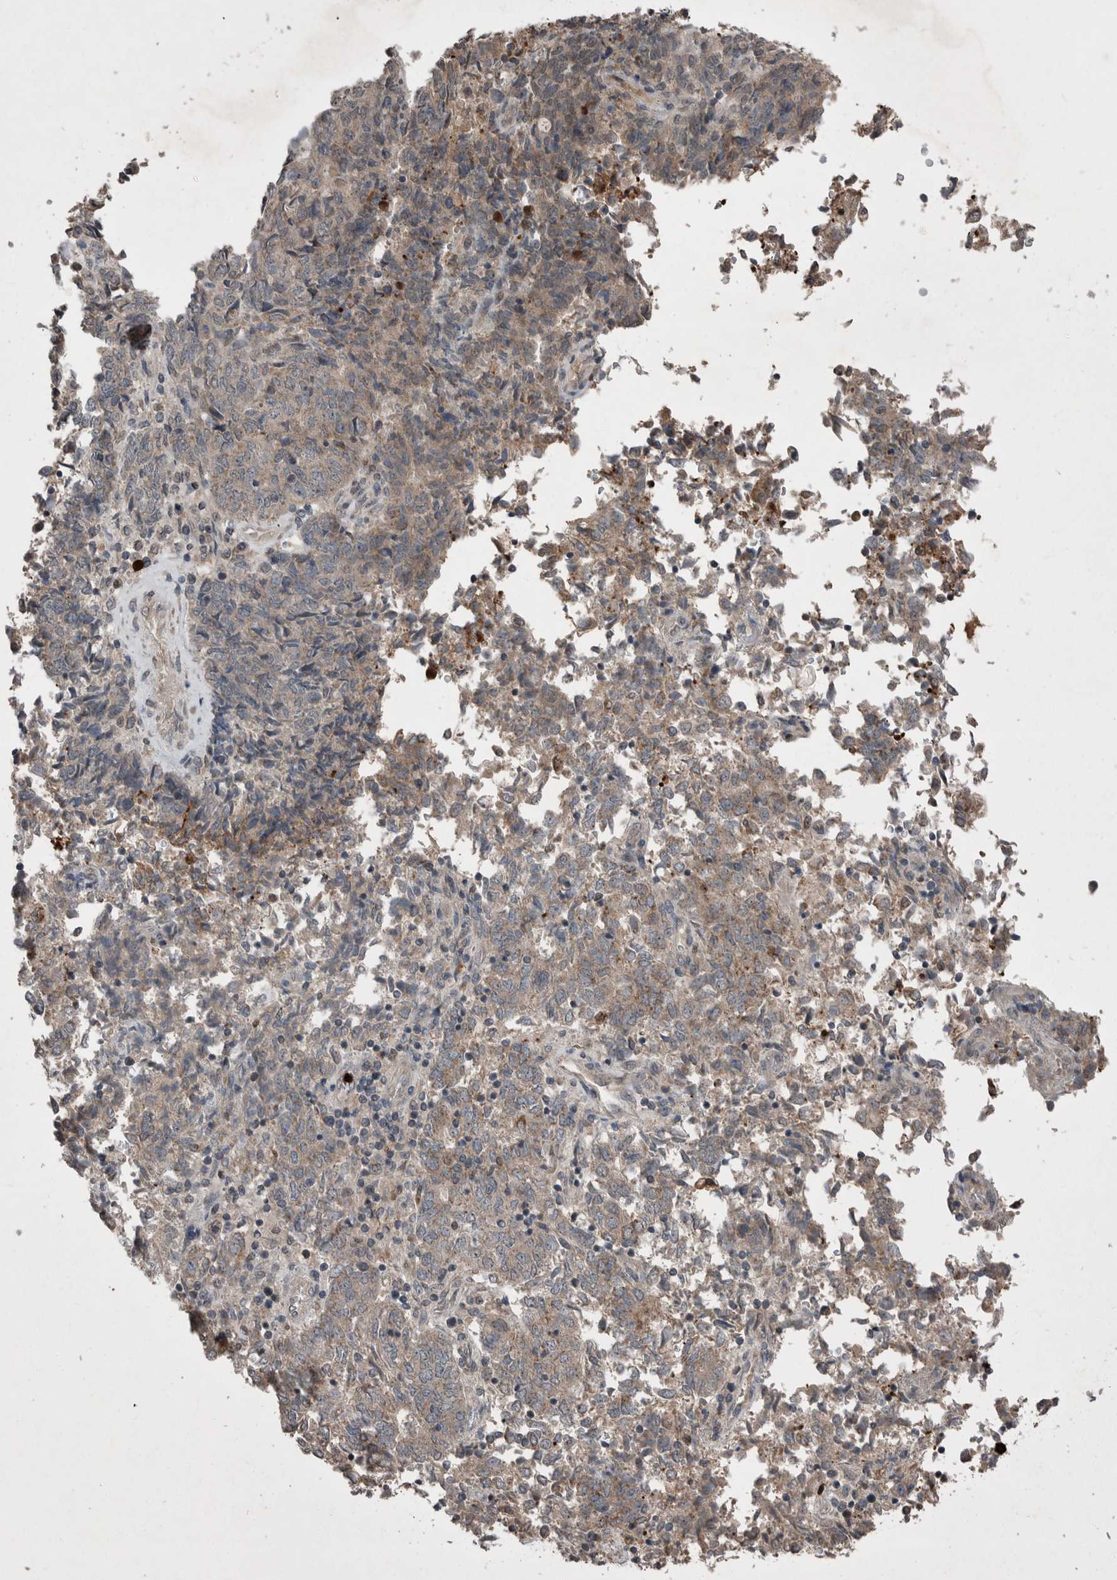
{"staining": {"intensity": "weak", "quantity": ">75%", "location": "cytoplasmic/membranous"}, "tissue": "endometrial cancer", "cell_type": "Tumor cells", "image_type": "cancer", "snomed": [{"axis": "morphology", "description": "Adenocarcinoma, NOS"}, {"axis": "topography", "description": "Endometrium"}], "caption": "Immunohistochemistry (IHC) micrograph of neoplastic tissue: human endometrial adenocarcinoma stained using immunohistochemistry (IHC) reveals low levels of weak protein expression localized specifically in the cytoplasmic/membranous of tumor cells, appearing as a cytoplasmic/membranous brown color.", "gene": "SCP2", "patient": {"sex": "female", "age": 80}}